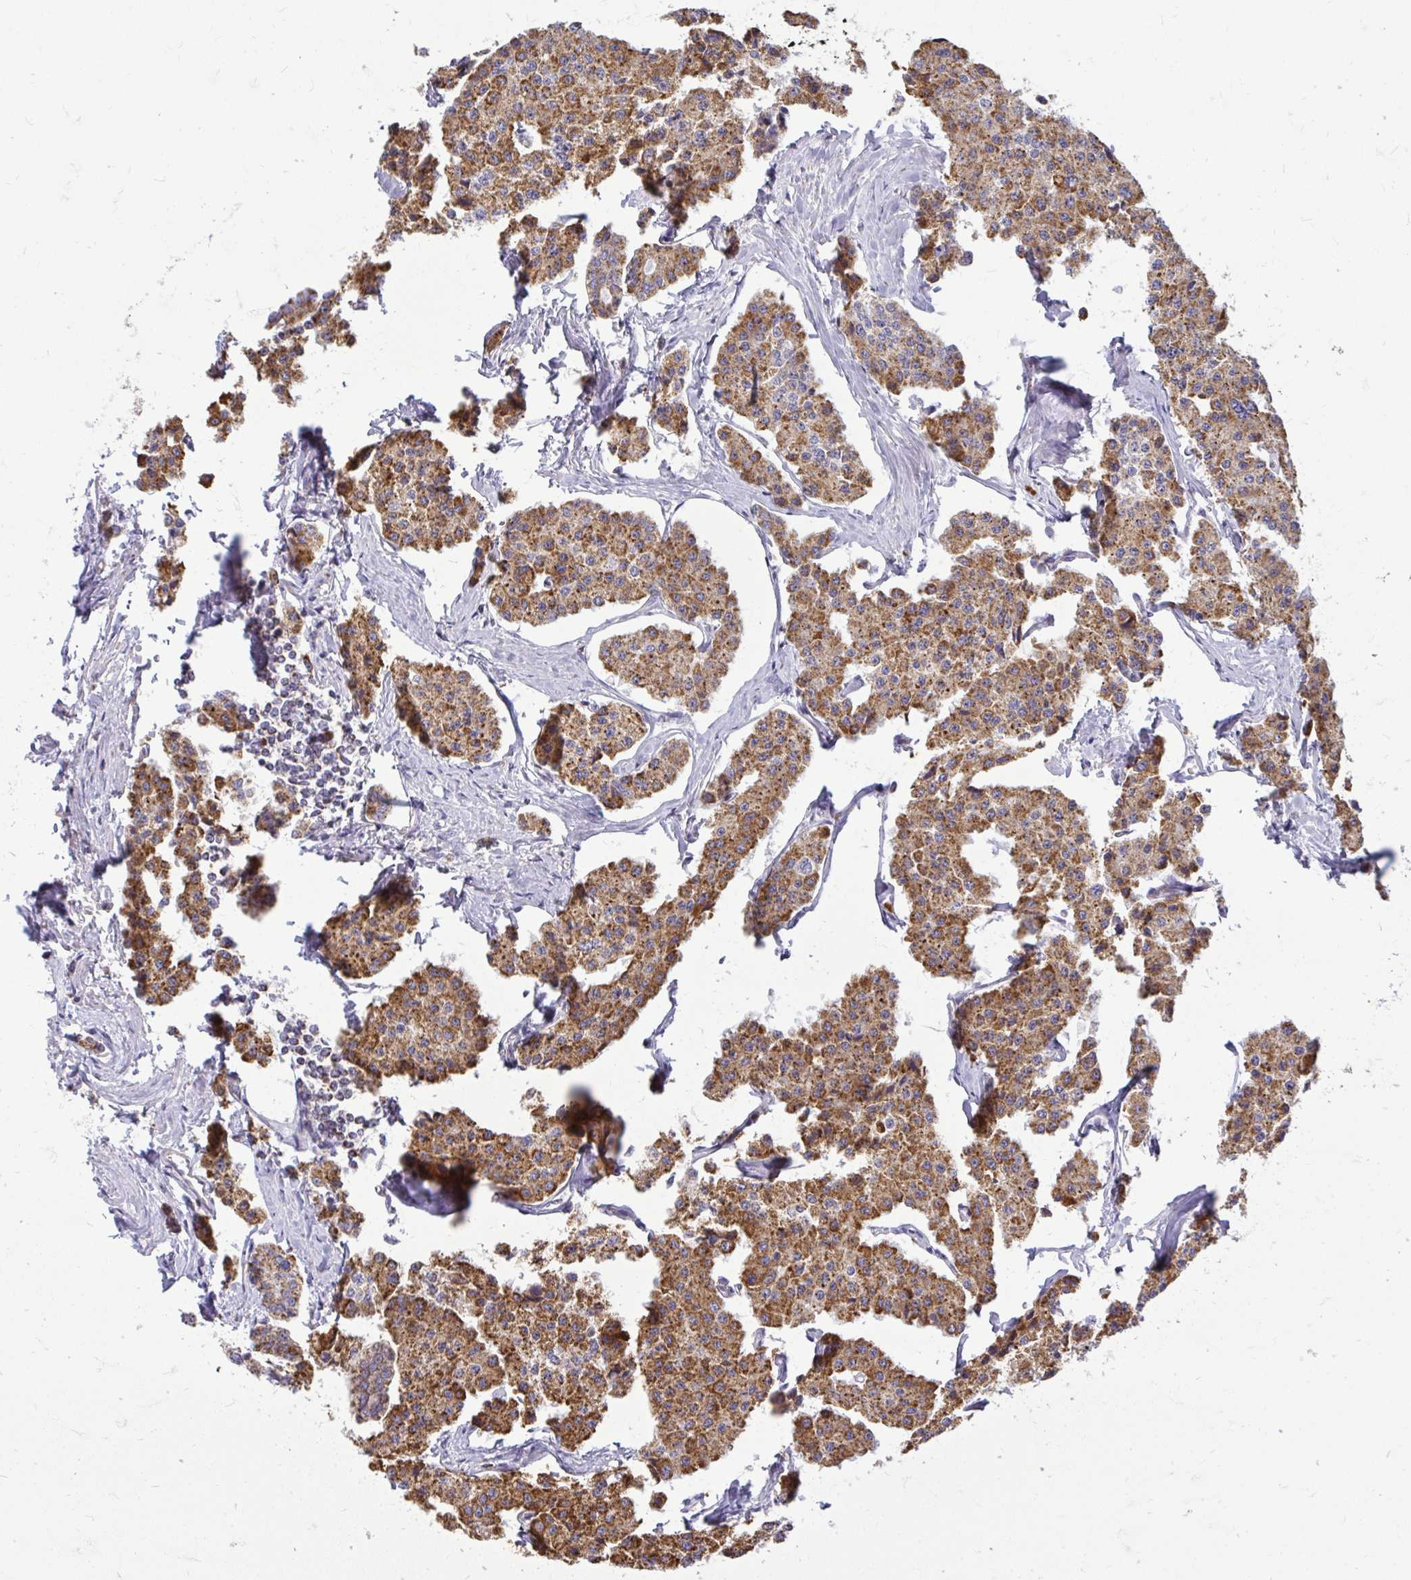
{"staining": {"intensity": "strong", "quantity": ">75%", "location": "cytoplasmic/membranous"}, "tissue": "carcinoid", "cell_type": "Tumor cells", "image_type": "cancer", "snomed": [{"axis": "morphology", "description": "Carcinoid, malignant, NOS"}, {"axis": "topography", "description": "Small intestine"}], "caption": "DAB immunohistochemical staining of human carcinoid exhibits strong cytoplasmic/membranous protein positivity in about >75% of tumor cells.", "gene": "IFIT1", "patient": {"sex": "female", "age": 65}}